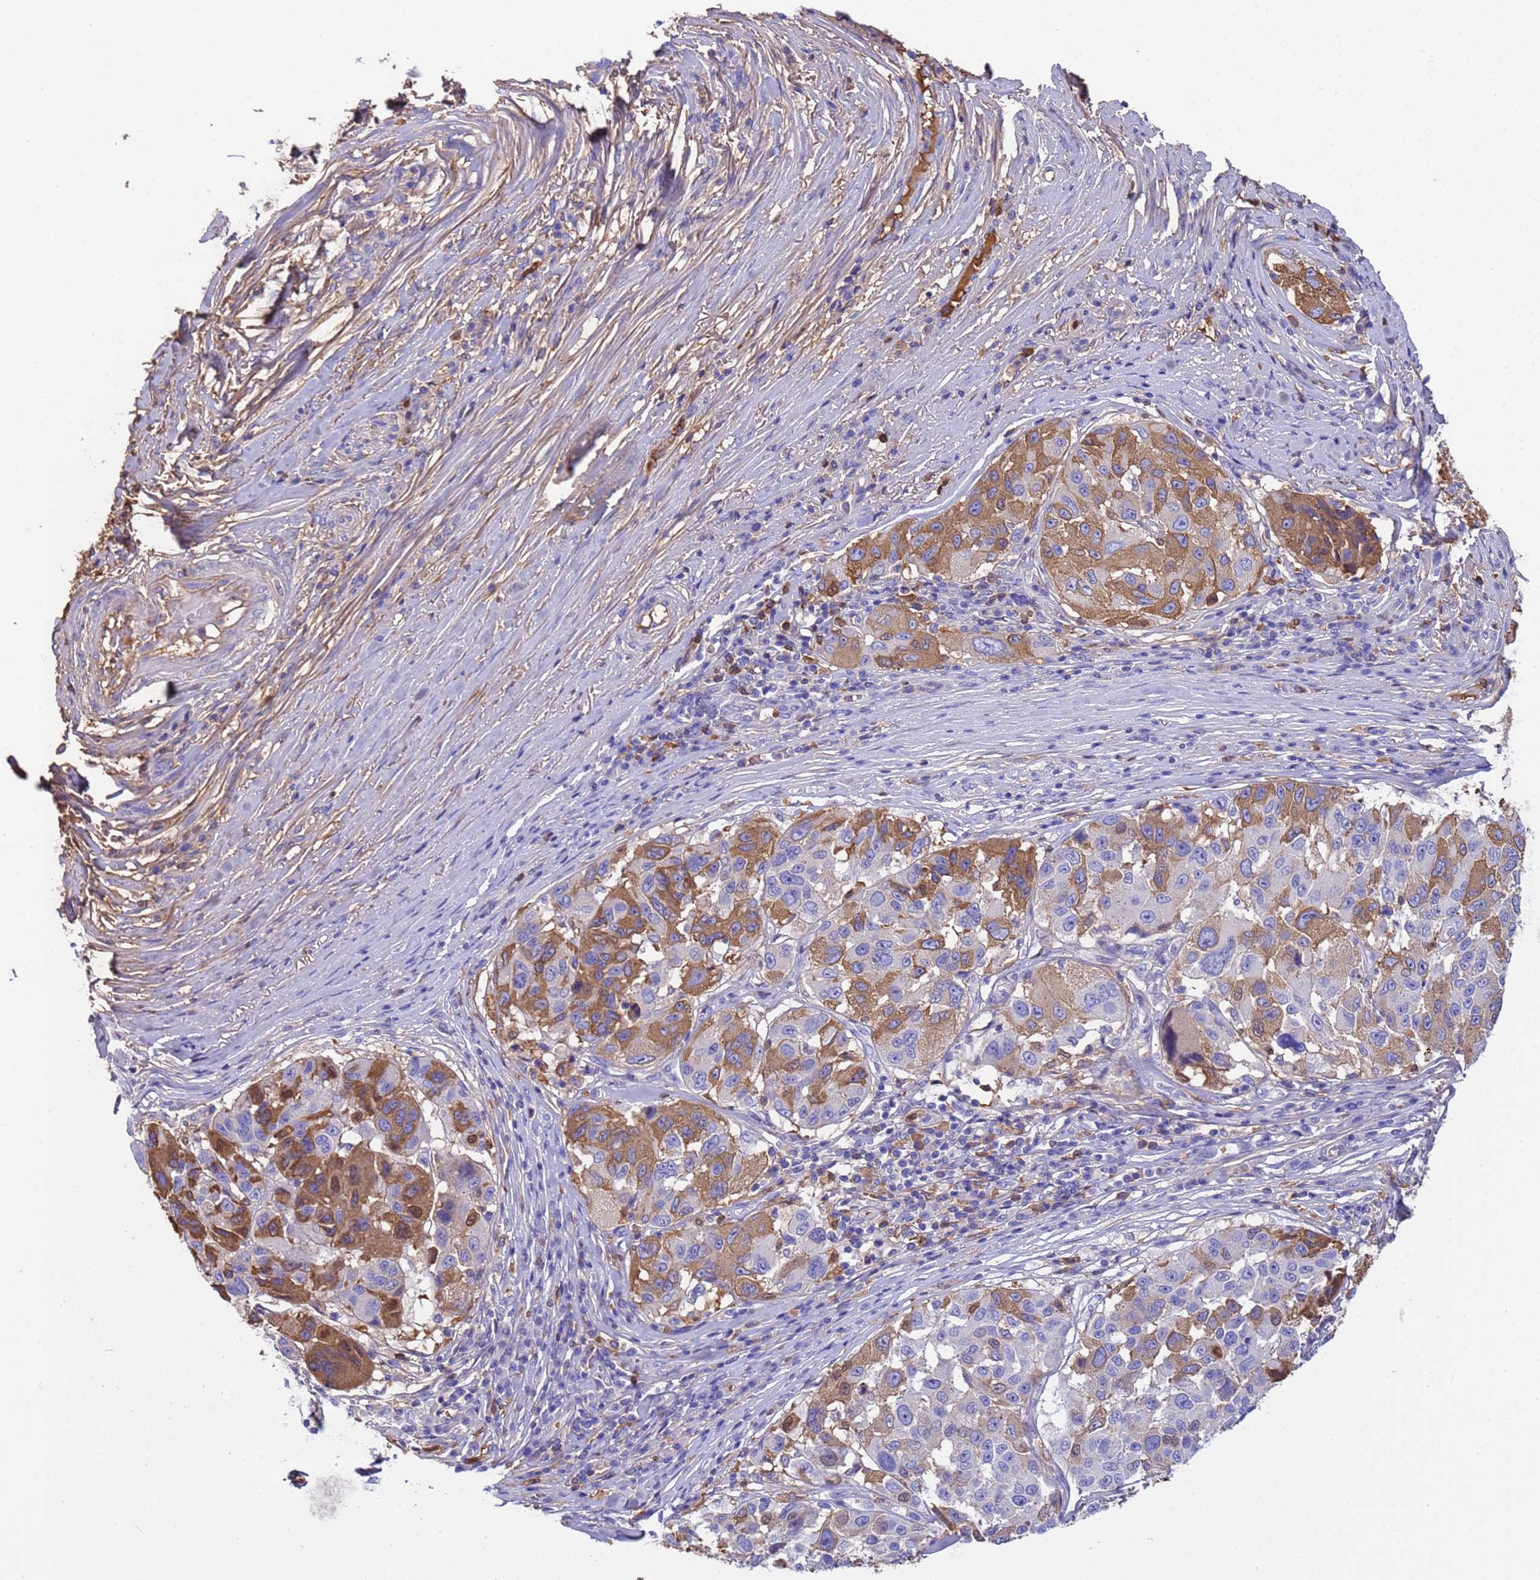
{"staining": {"intensity": "moderate", "quantity": "25%-75%", "location": "cytoplasmic/membranous,nuclear"}, "tissue": "melanoma", "cell_type": "Tumor cells", "image_type": "cancer", "snomed": [{"axis": "morphology", "description": "Malignant melanoma, NOS"}, {"axis": "topography", "description": "Skin"}], "caption": "Immunohistochemical staining of human malignant melanoma reveals medium levels of moderate cytoplasmic/membranous and nuclear protein expression in approximately 25%-75% of tumor cells.", "gene": "H1-7", "patient": {"sex": "female", "age": 66}}